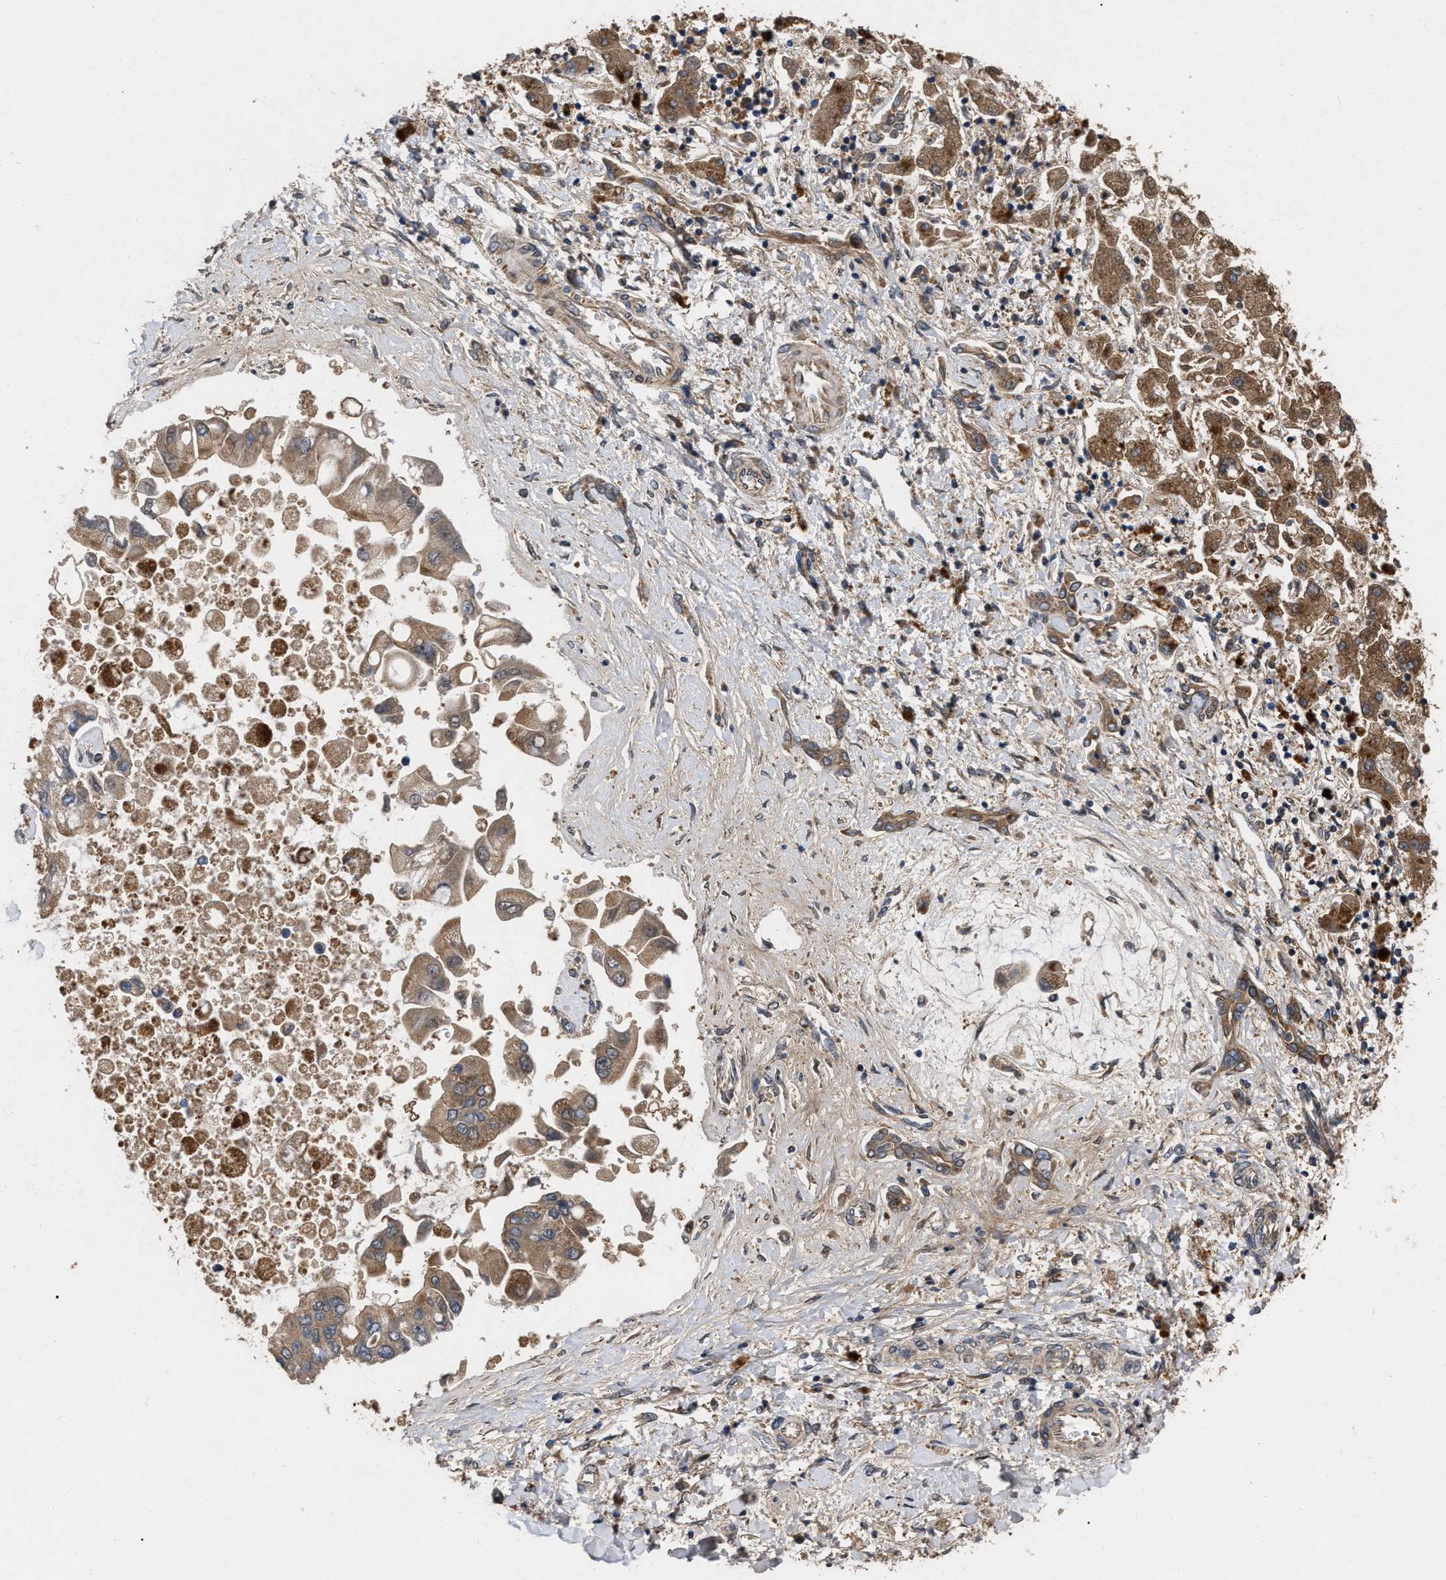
{"staining": {"intensity": "moderate", "quantity": ">75%", "location": "cytoplasmic/membranous"}, "tissue": "liver cancer", "cell_type": "Tumor cells", "image_type": "cancer", "snomed": [{"axis": "morphology", "description": "Cholangiocarcinoma"}, {"axis": "topography", "description": "Liver"}], "caption": "The photomicrograph demonstrates staining of liver cholangiocarcinoma, revealing moderate cytoplasmic/membranous protein staining (brown color) within tumor cells.", "gene": "CDKN2C", "patient": {"sex": "male", "age": 50}}